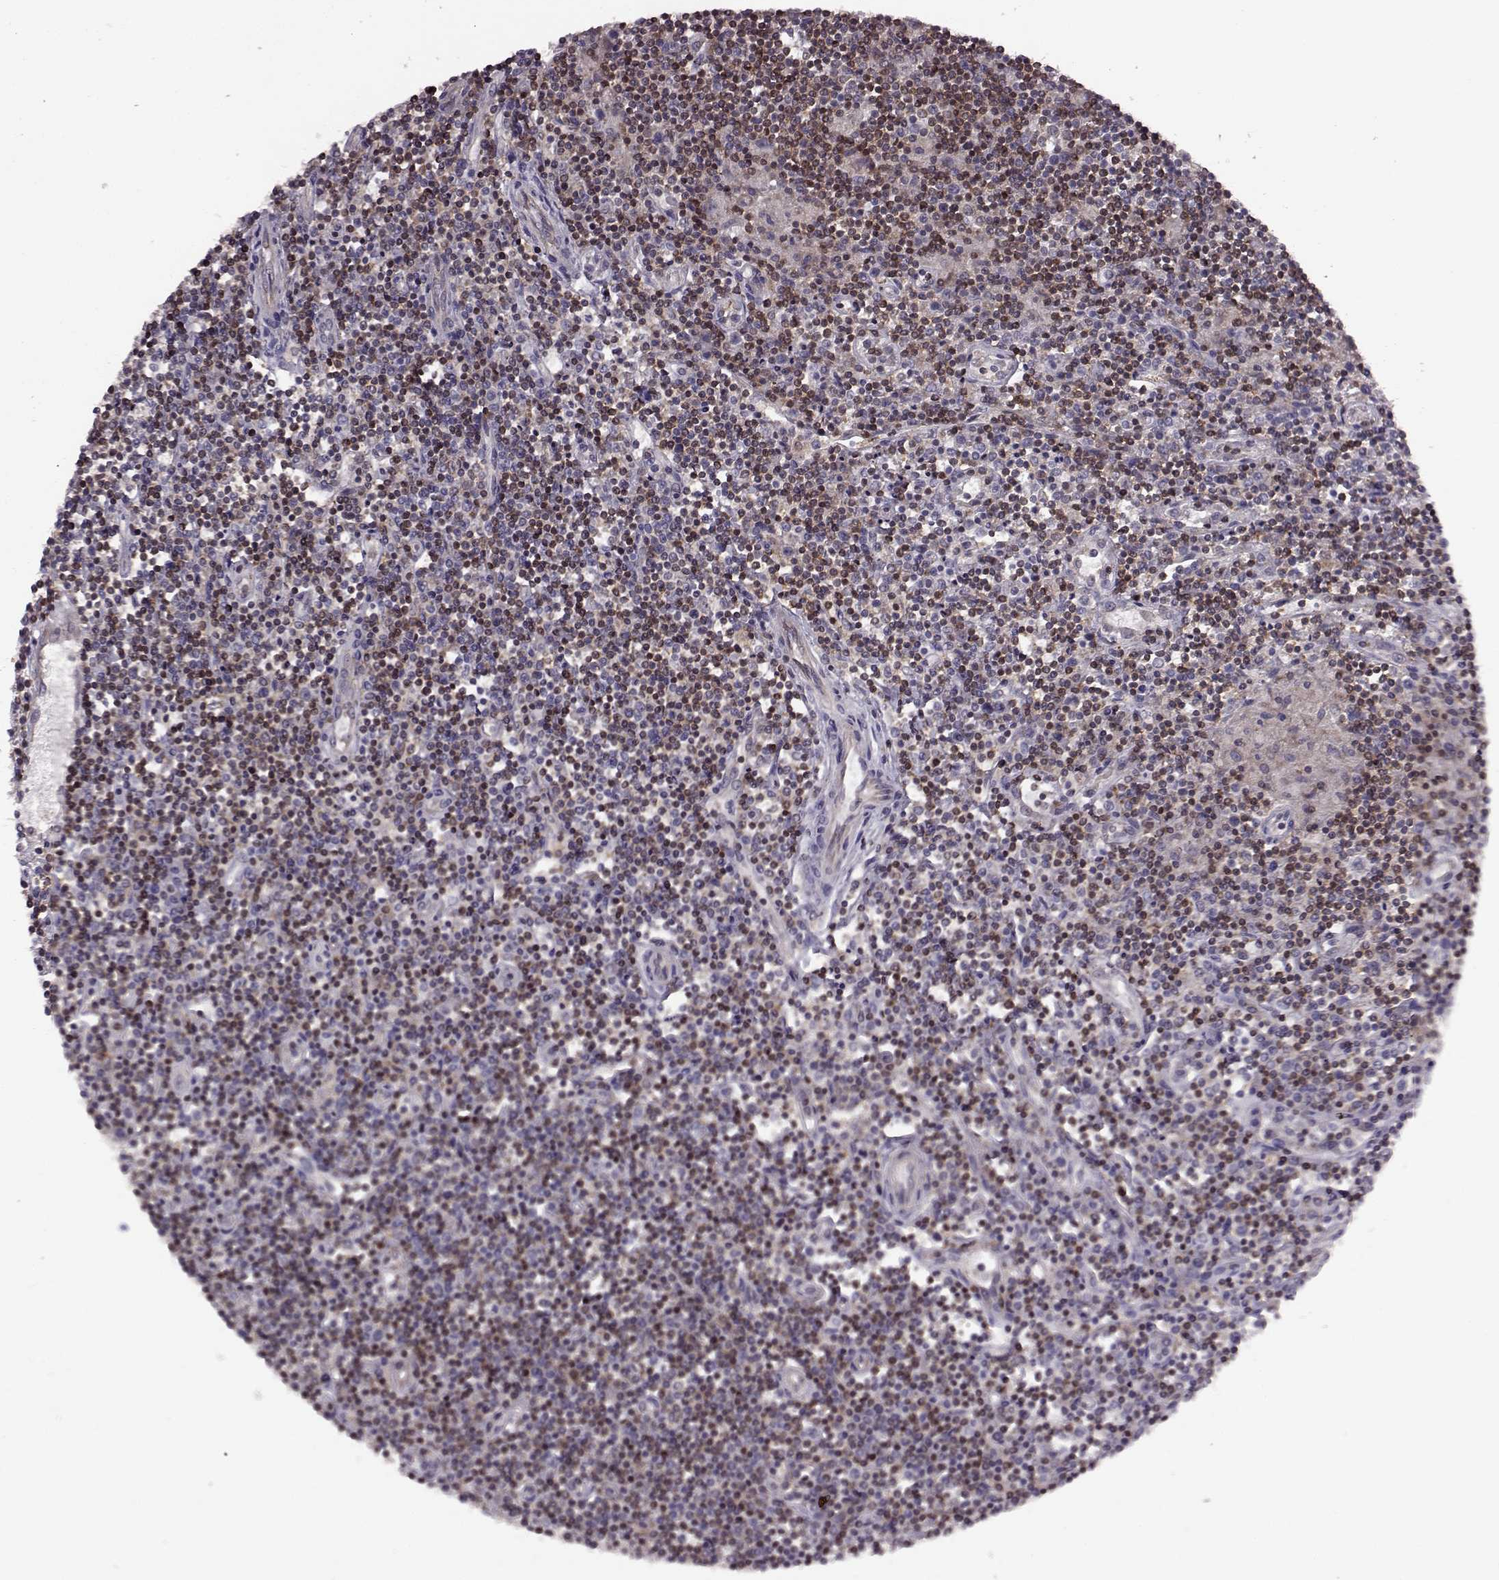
{"staining": {"intensity": "negative", "quantity": "none", "location": "none"}, "tissue": "lymphoma", "cell_type": "Tumor cells", "image_type": "cancer", "snomed": [{"axis": "morphology", "description": "Hodgkin's disease, NOS"}, {"axis": "topography", "description": "Lymph node"}], "caption": "An IHC micrograph of Hodgkin's disease is shown. There is no staining in tumor cells of Hodgkin's disease.", "gene": "CDC42SE1", "patient": {"sex": "male", "age": 40}}